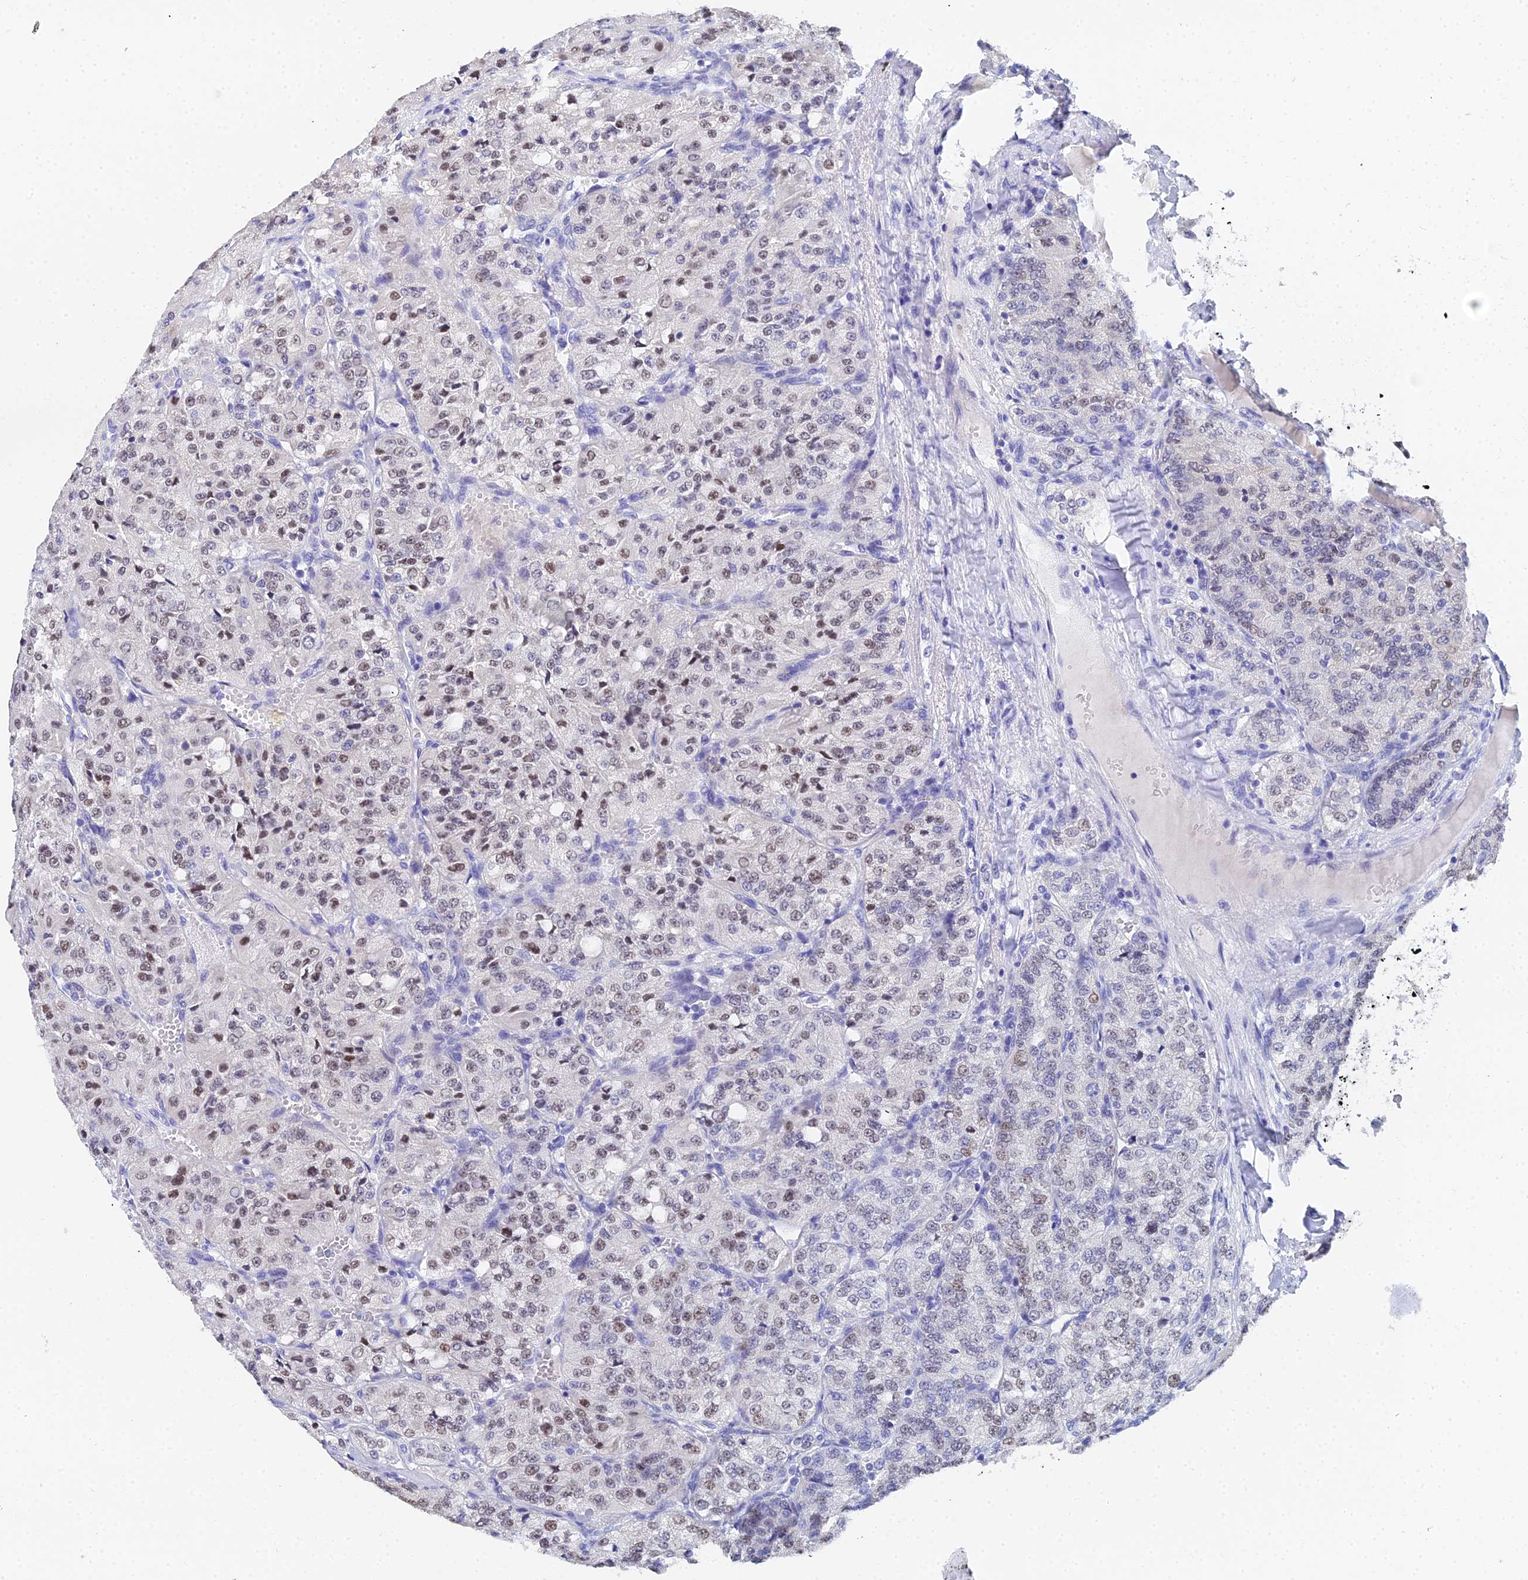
{"staining": {"intensity": "weak", "quantity": "25%-75%", "location": "nuclear"}, "tissue": "renal cancer", "cell_type": "Tumor cells", "image_type": "cancer", "snomed": [{"axis": "morphology", "description": "Adenocarcinoma, NOS"}, {"axis": "topography", "description": "Kidney"}], "caption": "Immunohistochemistry (DAB) staining of human renal cancer (adenocarcinoma) exhibits weak nuclear protein positivity in about 25%-75% of tumor cells. The protein of interest is shown in brown color, while the nuclei are stained blue.", "gene": "OCM", "patient": {"sex": "female", "age": 63}}